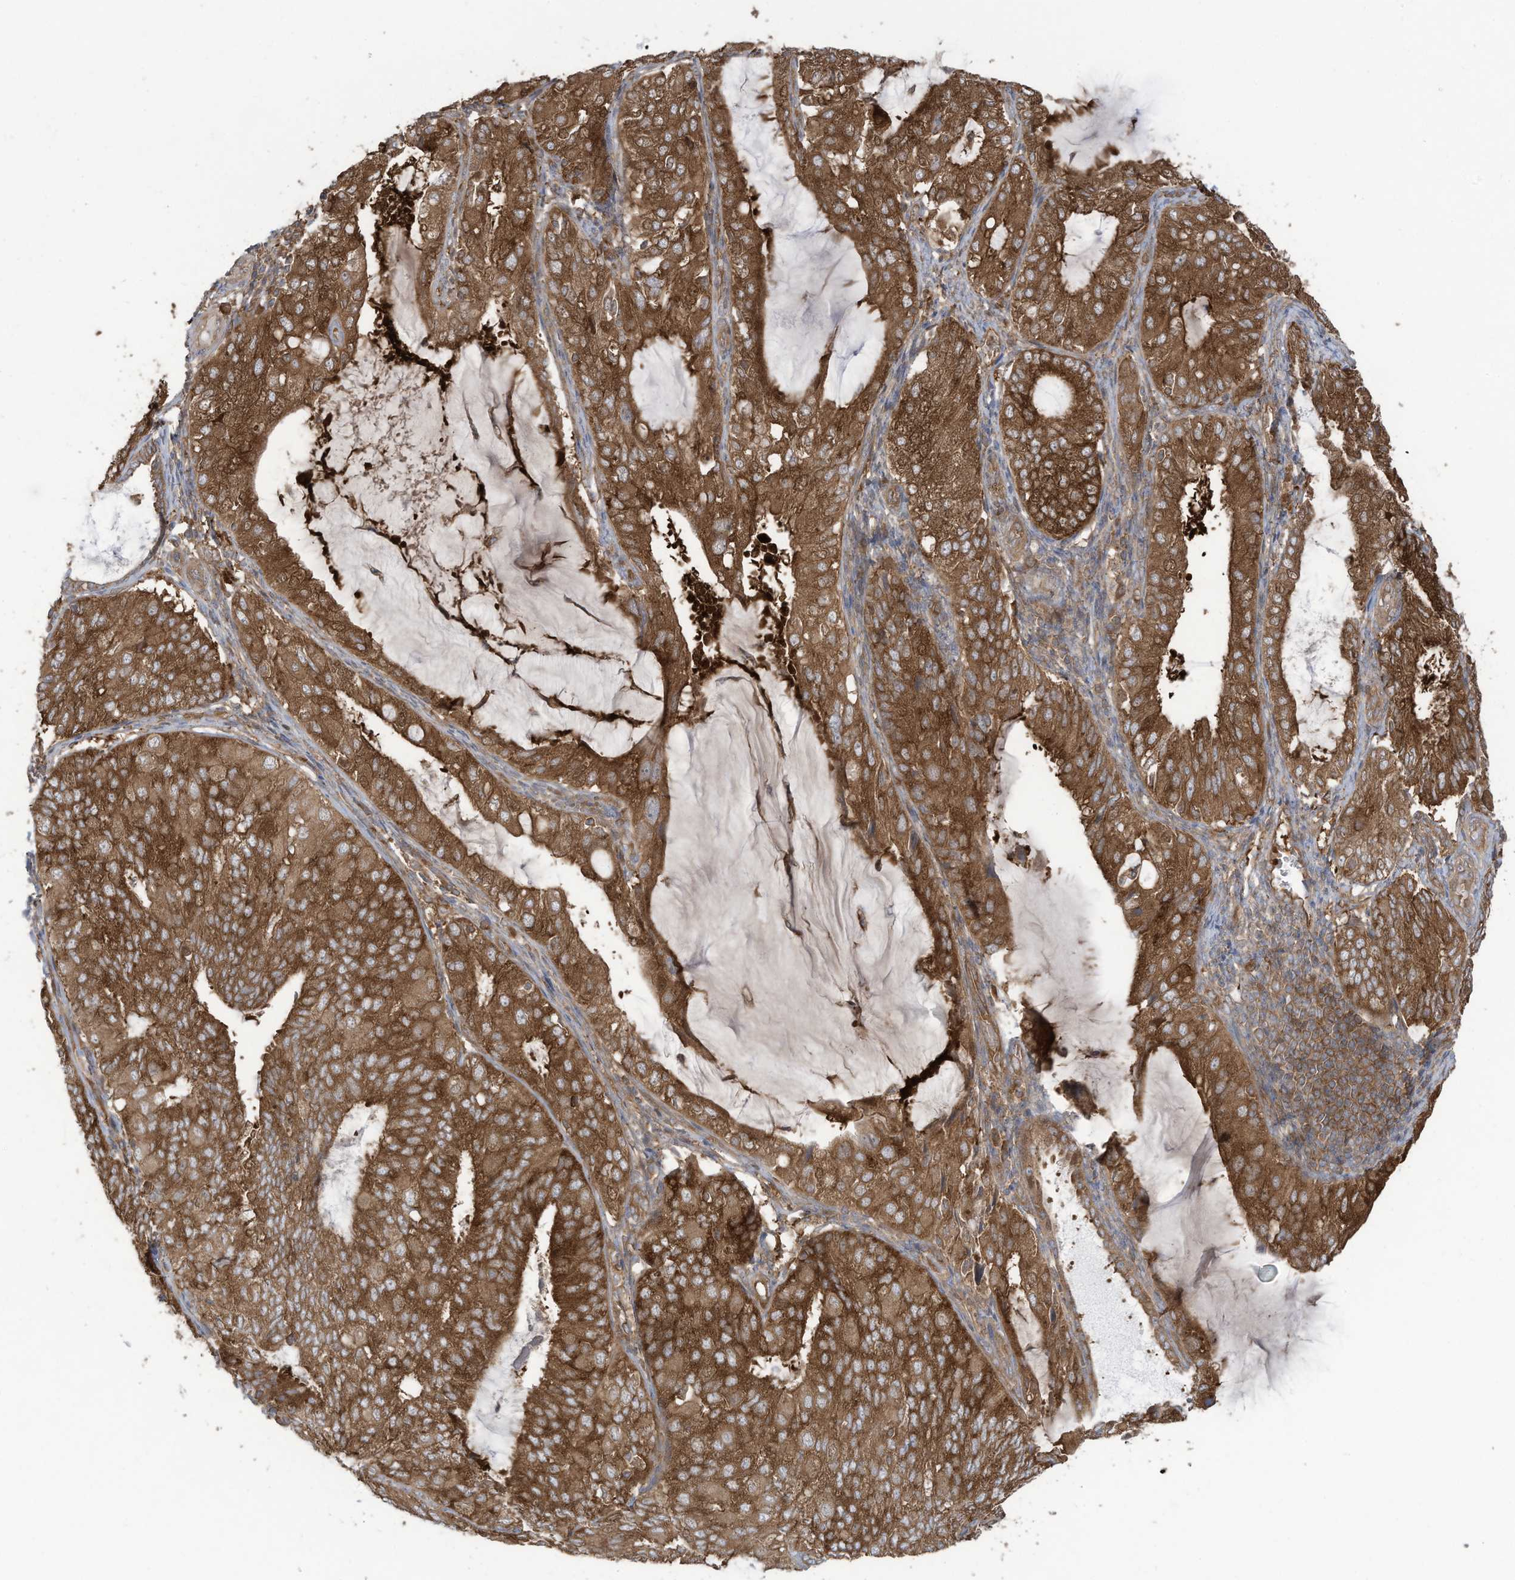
{"staining": {"intensity": "strong", "quantity": ">75%", "location": "cytoplasmic/membranous,nuclear"}, "tissue": "endometrial cancer", "cell_type": "Tumor cells", "image_type": "cancer", "snomed": [{"axis": "morphology", "description": "Adenocarcinoma, NOS"}, {"axis": "topography", "description": "Endometrium"}], "caption": "Immunohistochemistry photomicrograph of human adenocarcinoma (endometrial) stained for a protein (brown), which reveals high levels of strong cytoplasmic/membranous and nuclear staining in about >75% of tumor cells.", "gene": "OLA1", "patient": {"sex": "female", "age": 81}}